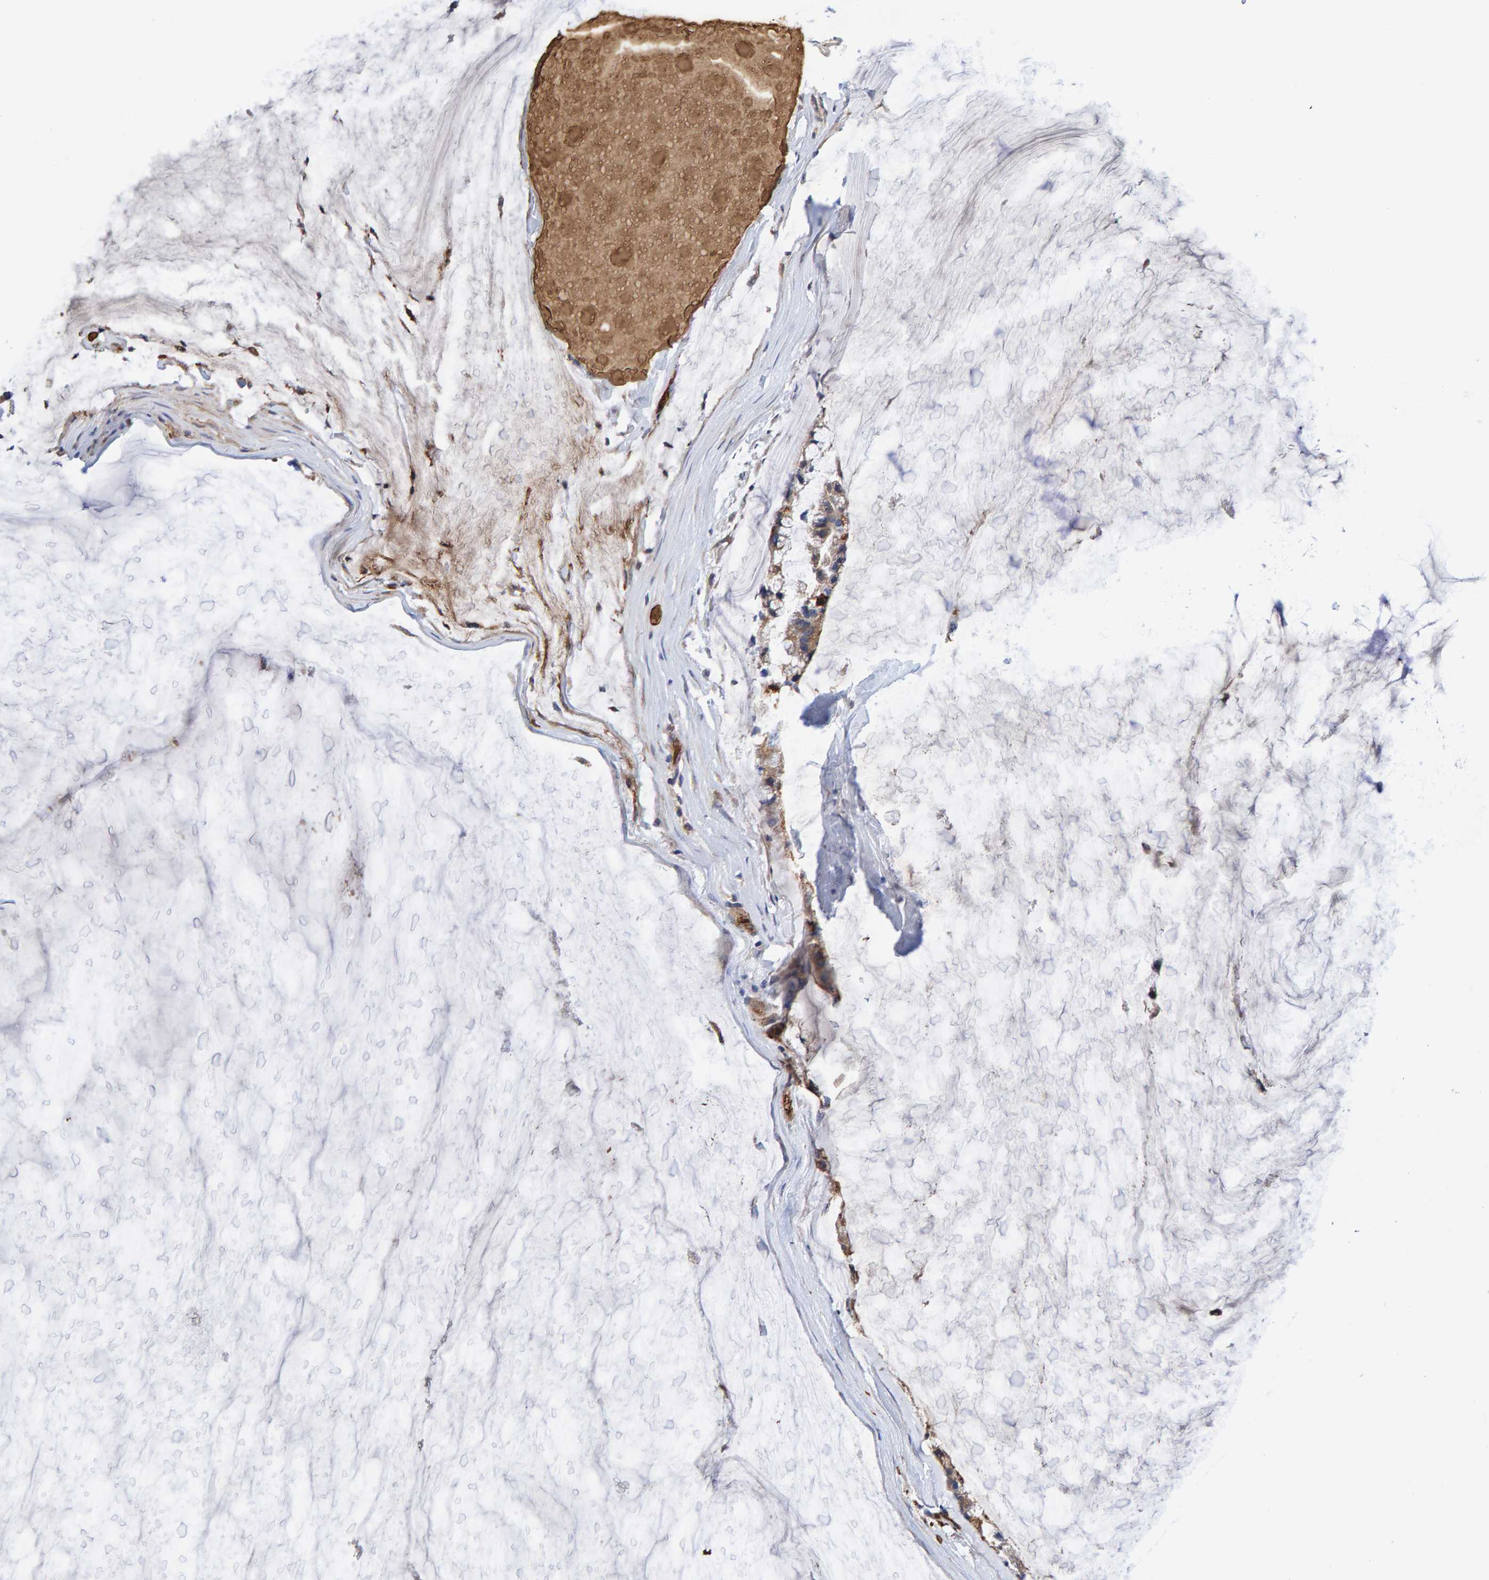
{"staining": {"intensity": "weak", "quantity": ">75%", "location": "cytoplasmic/membranous"}, "tissue": "ovarian cancer", "cell_type": "Tumor cells", "image_type": "cancer", "snomed": [{"axis": "morphology", "description": "Cystadenocarcinoma, mucinous, NOS"}, {"axis": "topography", "description": "Ovary"}], "caption": "Immunohistochemical staining of human mucinous cystadenocarcinoma (ovarian) reveals low levels of weak cytoplasmic/membranous protein expression in about >75% of tumor cells.", "gene": "VPS9D1", "patient": {"sex": "female", "age": 39}}